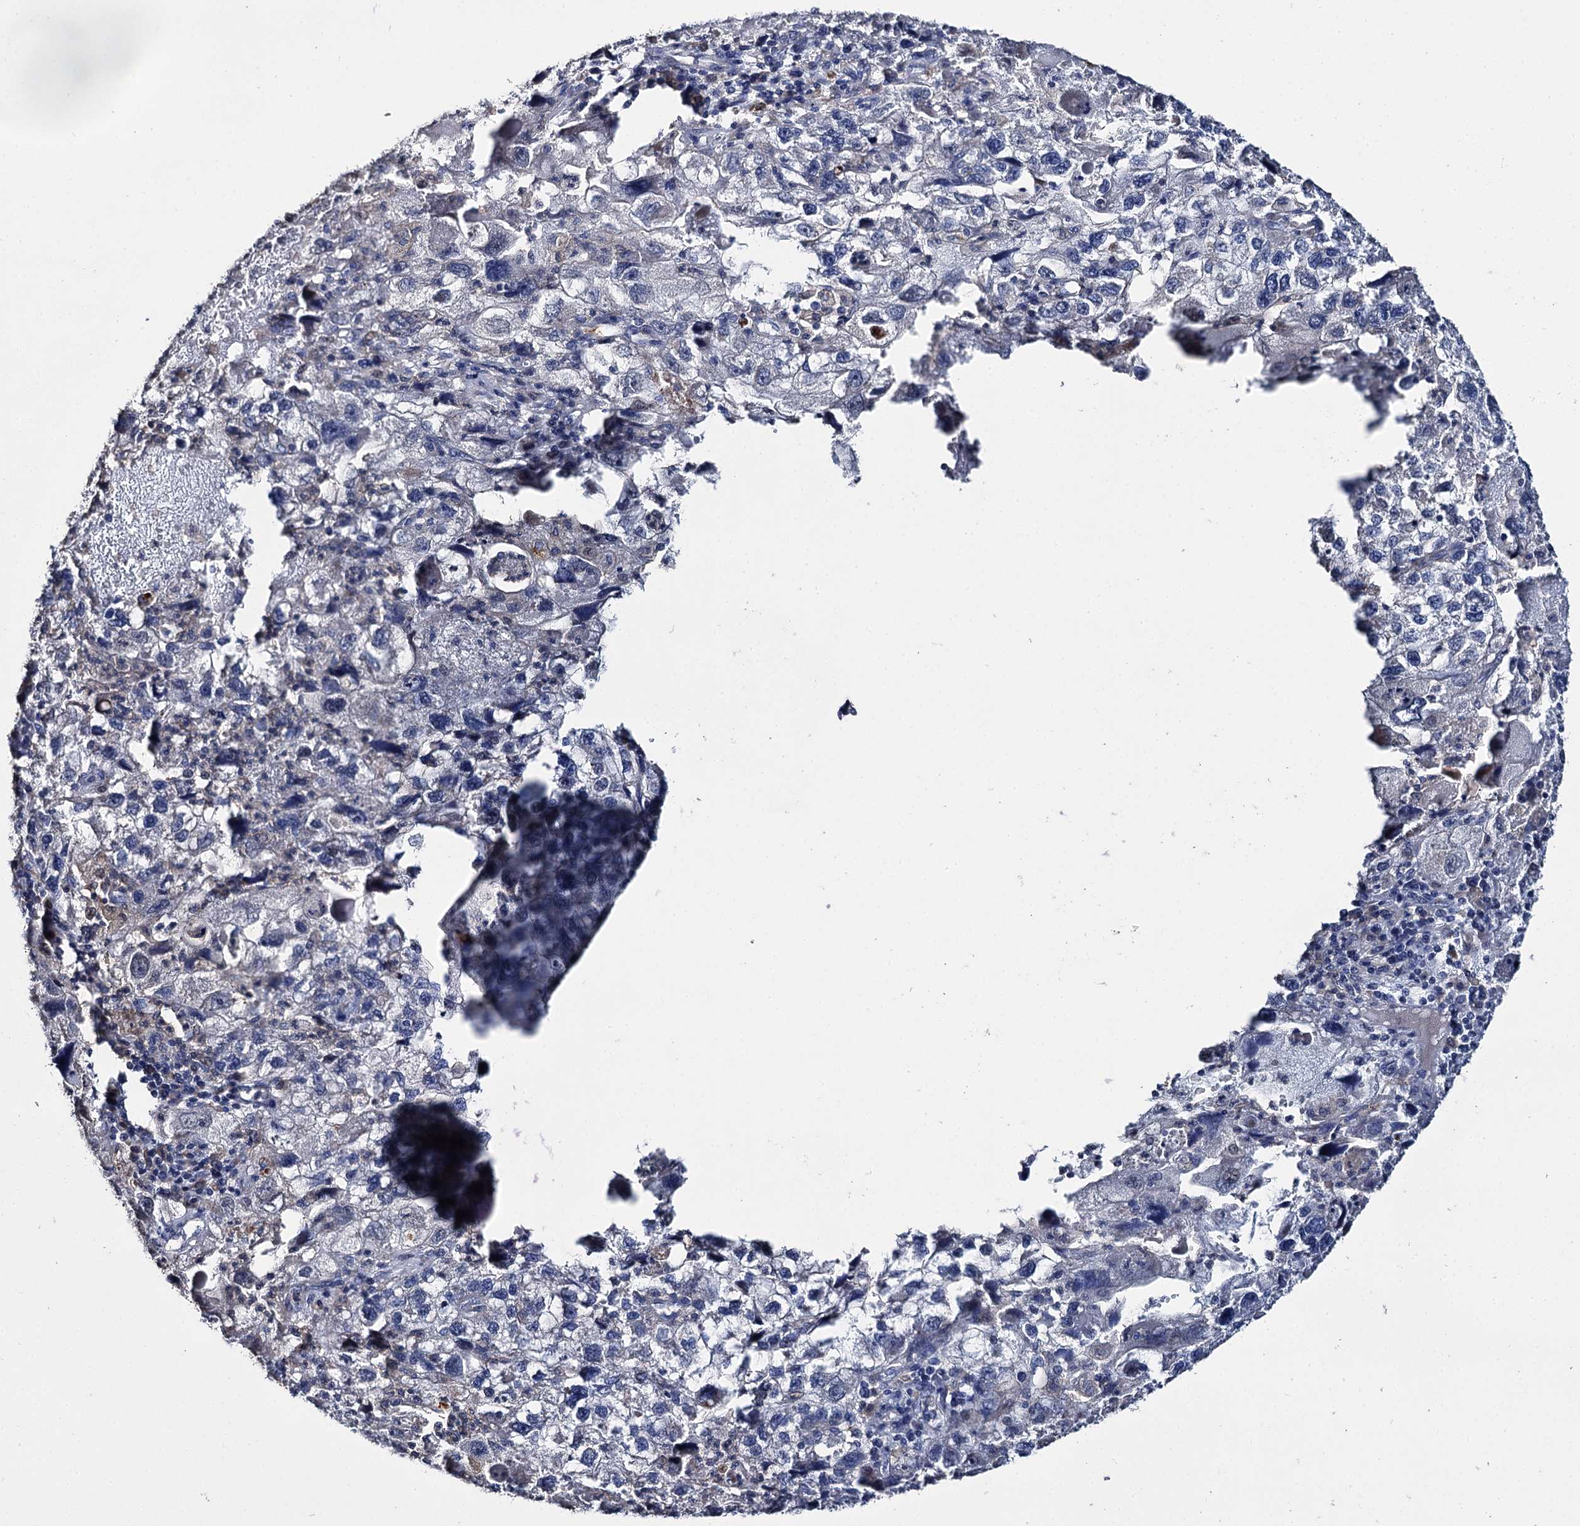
{"staining": {"intensity": "negative", "quantity": "none", "location": "none"}, "tissue": "endometrial cancer", "cell_type": "Tumor cells", "image_type": "cancer", "snomed": [{"axis": "morphology", "description": "Adenocarcinoma, NOS"}, {"axis": "topography", "description": "Endometrium"}], "caption": "Histopathology image shows no significant protein positivity in tumor cells of adenocarcinoma (endometrial). Brightfield microscopy of immunohistochemistry (IHC) stained with DAB (brown) and hematoxylin (blue), captured at high magnification.", "gene": "DNAH6", "patient": {"sex": "female", "age": 49}}